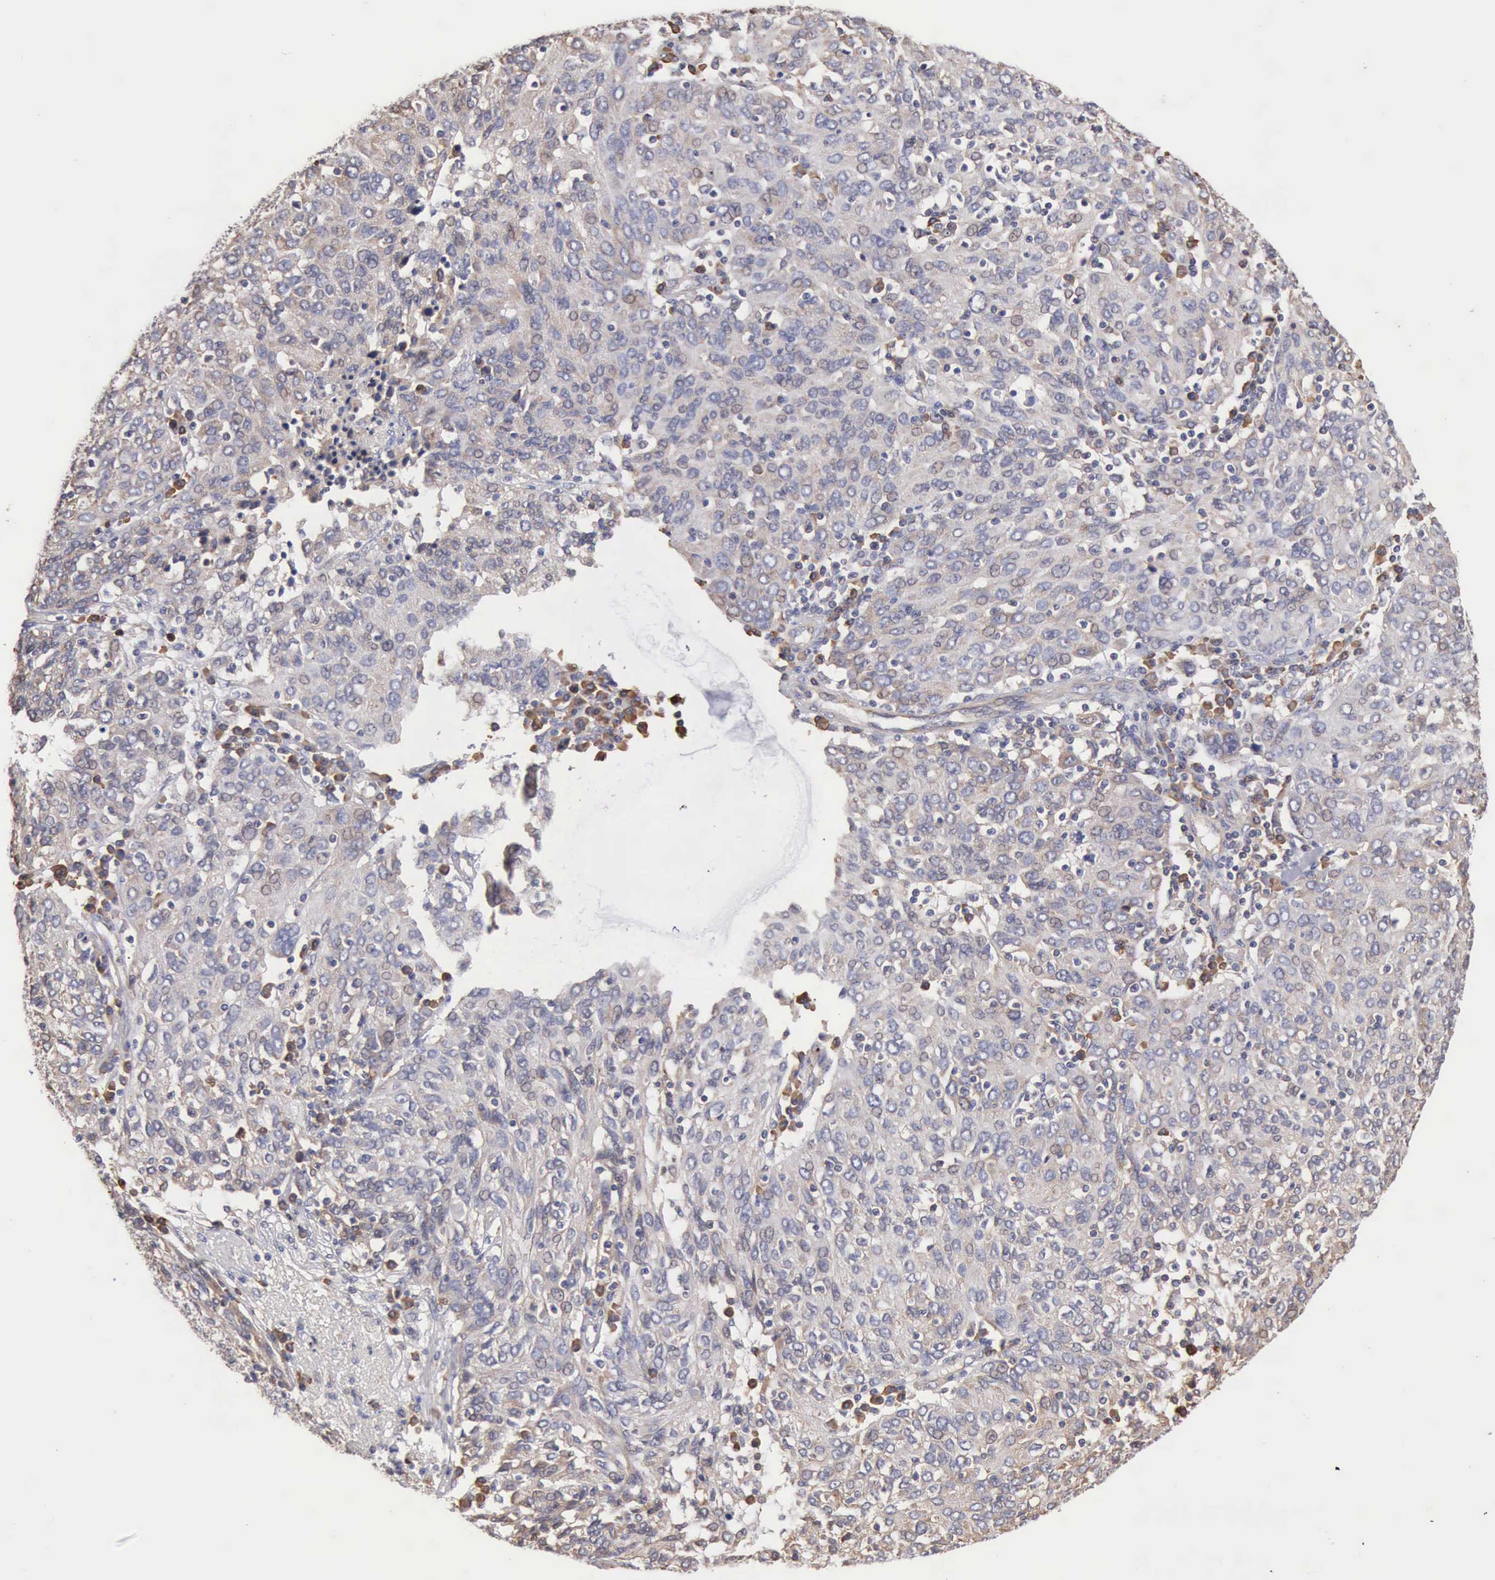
{"staining": {"intensity": "negative", "quantity": "none", "location": "none"}, "tissue": "ovarian cancer", "cell_type": "Tumor cells", "image_type": "cancer", "snomed": [{"axis": "morphology", "description": "Carcinoma, endometroid"}, {"axis": "topography", "description": "Ovary"}], "caption": "High power microscopy micrograph of an immunohistochemistry photomicrograph of ovarian cancer (endometroid carcinoma), revealing no significant positivity in tumor cells. (Stains: DAB immunohistochemistry with hematoxylin counter stain, Microscopy: brightfield microscopy at high magnification).", "gene": "GPR101", "patient": {"sex": "female", "age": 50}}